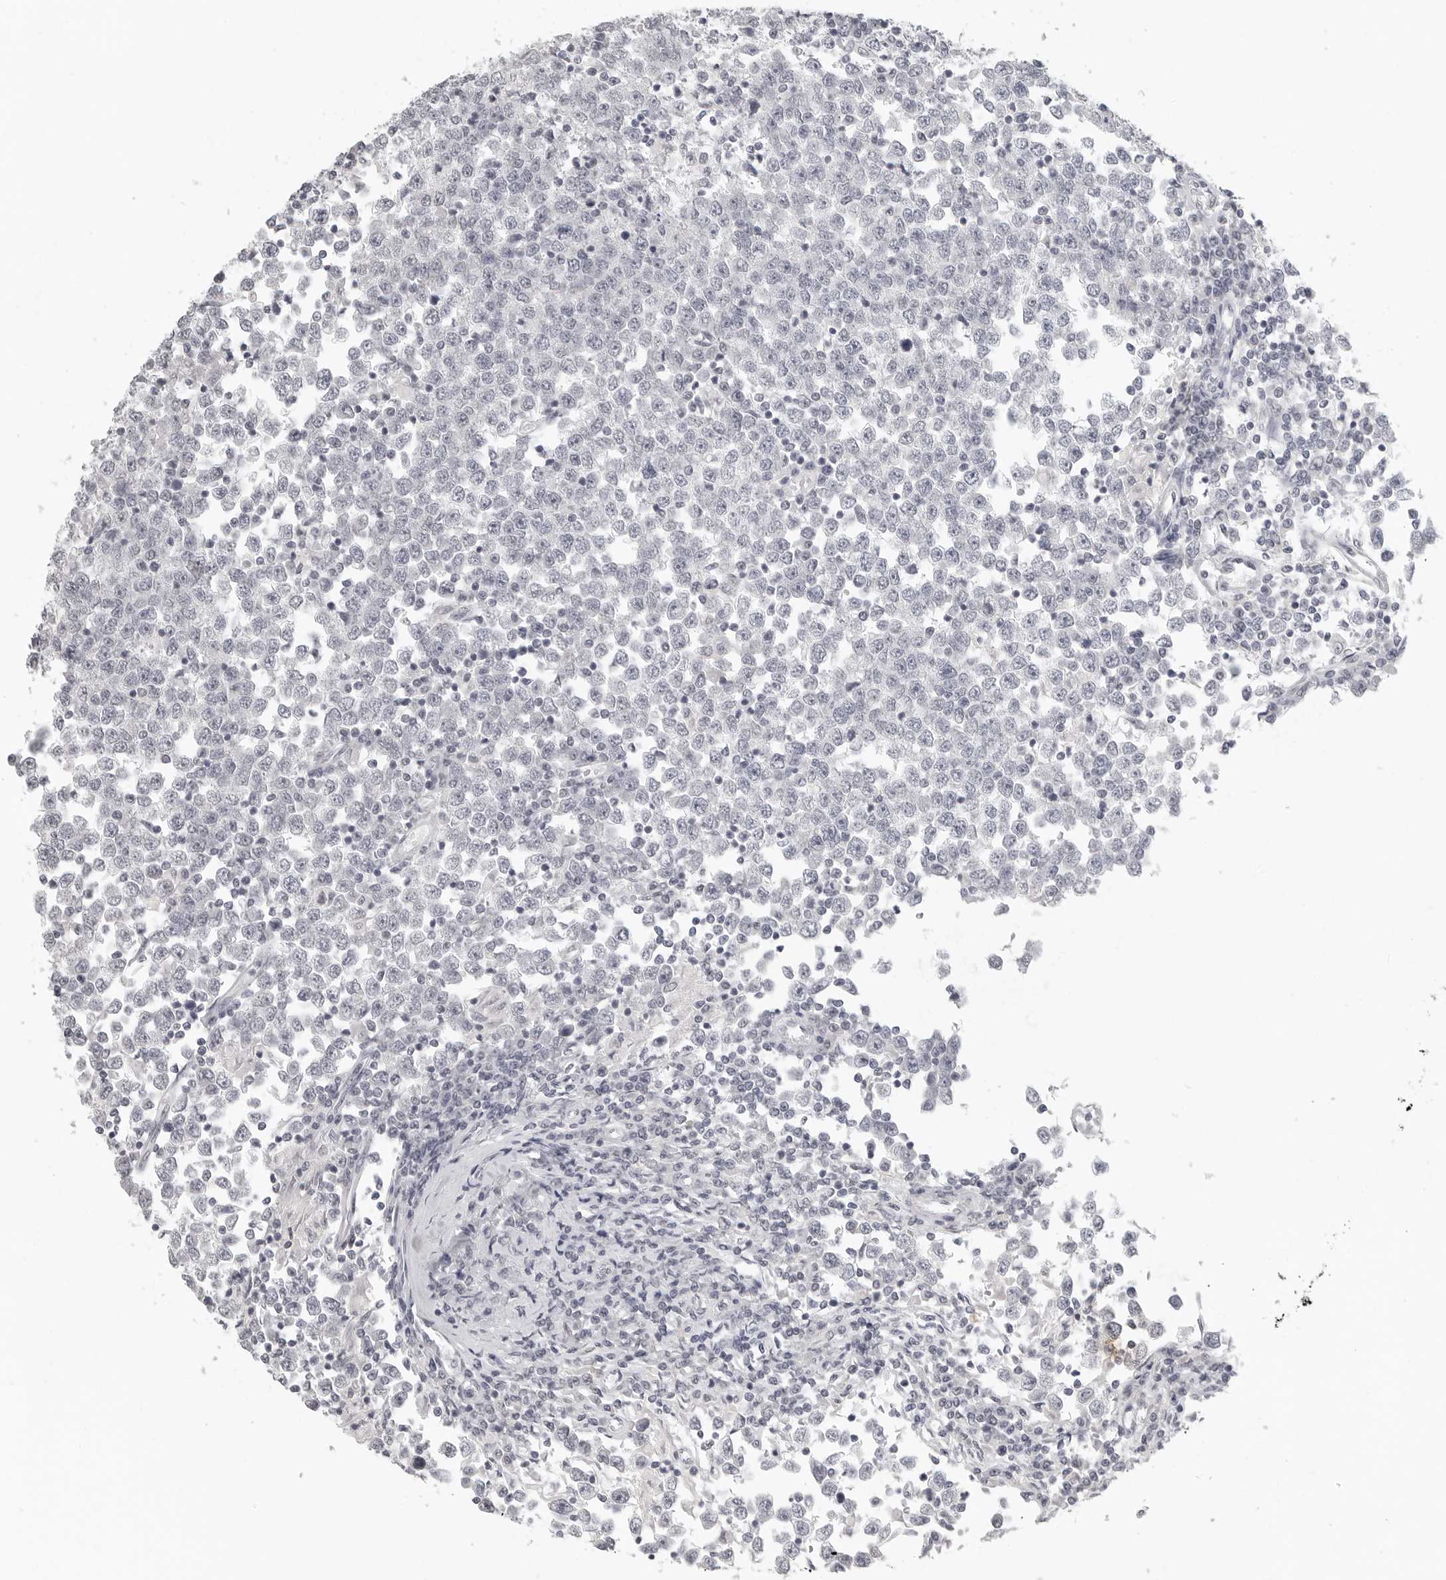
{"staining": {"intensity": "negative", "quantity": "none", "location": "none"}, "tissue": "testis cancer", "cell_type": "Tumor cells", "image_type": "cancer", "snomed": [{"axis": "morphology", "description": "Seminoma, NOS"}, {"axis": "topography", "description": "Testis"}], "caption": "Immunohistochemical staining of testis seminoma exhibits no significant expression in tumor cells.", "gene": "BPIFA1", "patient": {"sex": "male", "age": 65}}